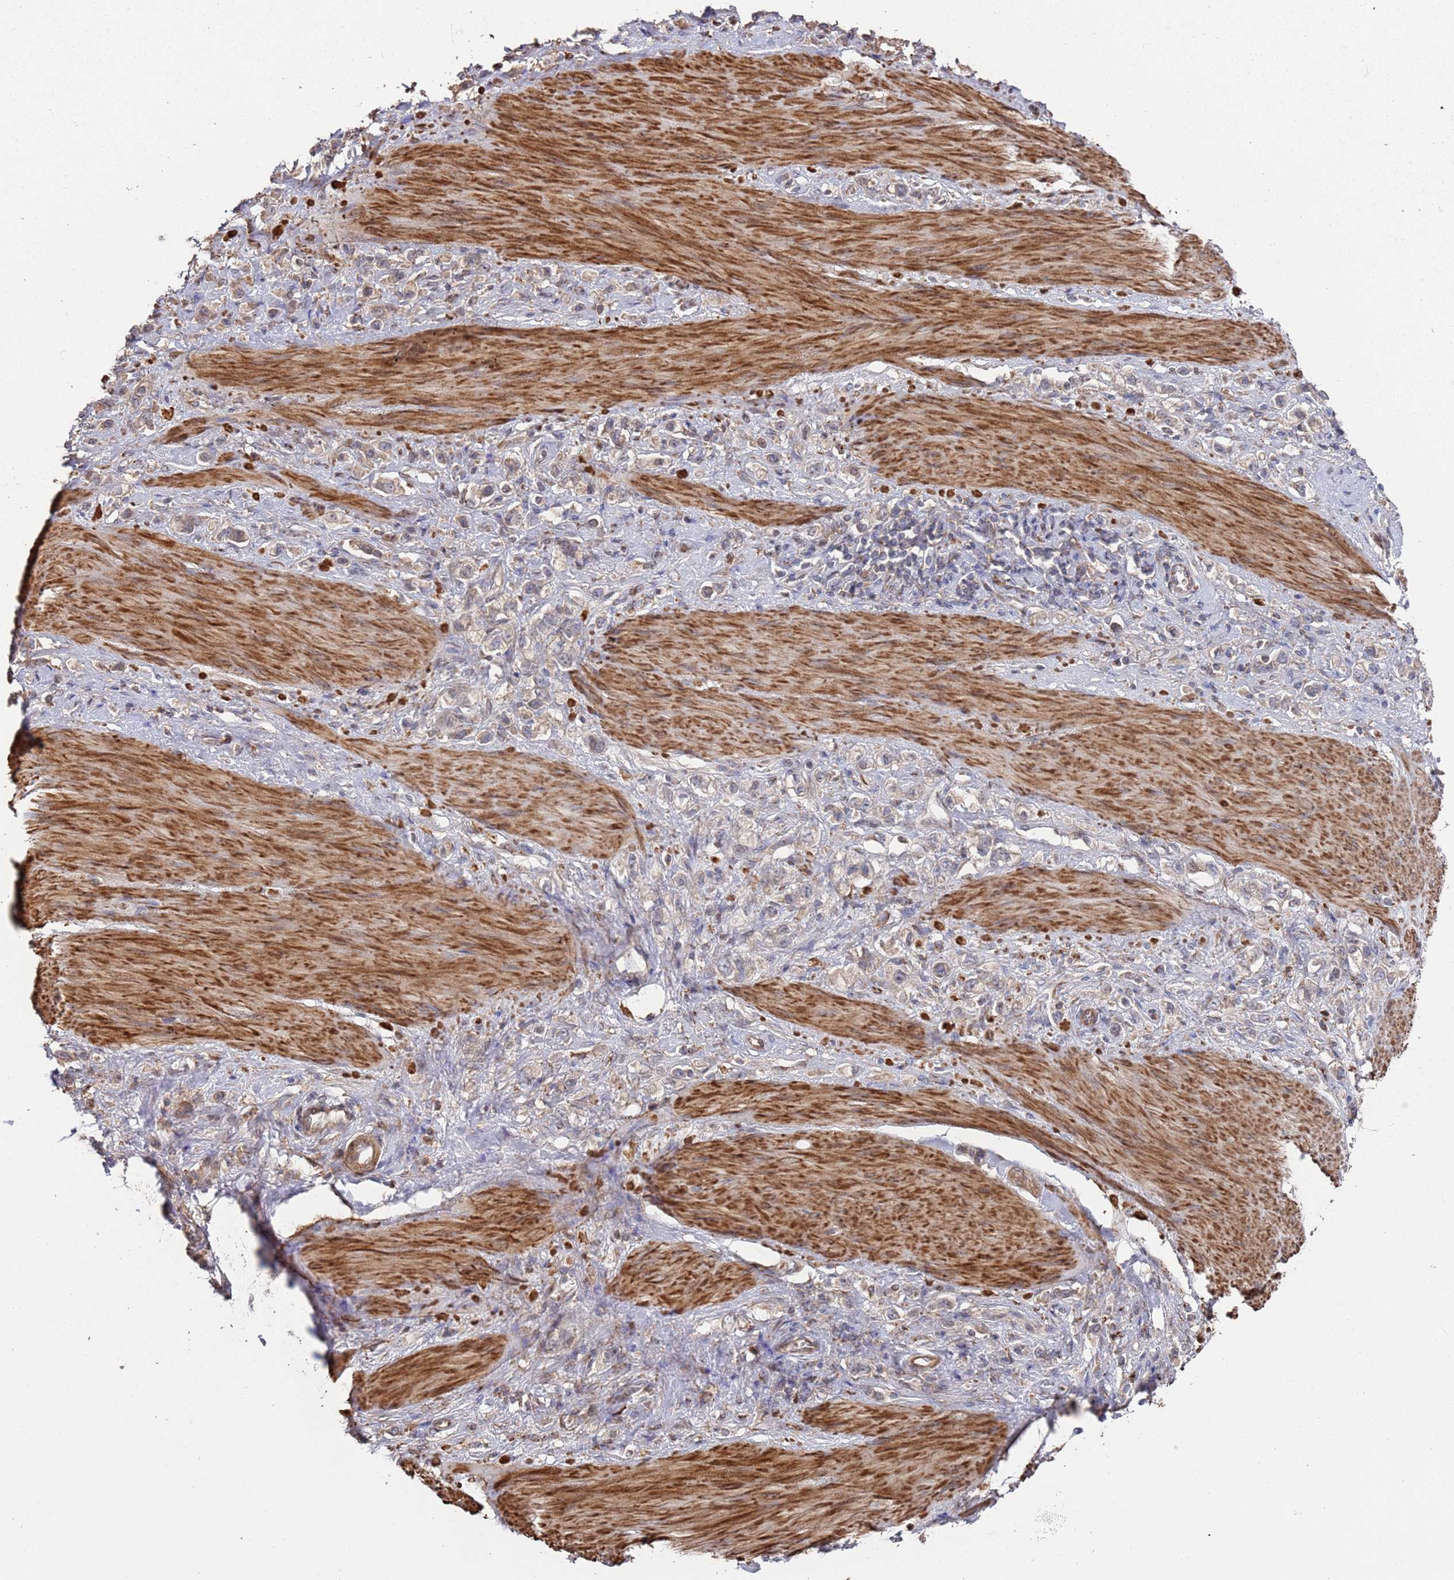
{"staining": {"intensity": "weak", "quantity": "25%-75%", "location": "cytoplasmic/membranous"}, "tissue": "stomach cancer", "cell_type": "Tumor cells", "image_type": "cancer", "snomed": [{"axis": "morphology", "description": "Adenocarcinoma, NOS"}, {"axis": "topography", "description": "Stomach"}], "caption": "Weak cytoplasmic/membranous protein positivity is seen in approximately 25%-75% of tumor cells in adenocarcinoma (stomach). (IHC, brightfield microscopy, high magnification).", "gene": "LACC1", "patient": {"sex": "female", "age": 65}}